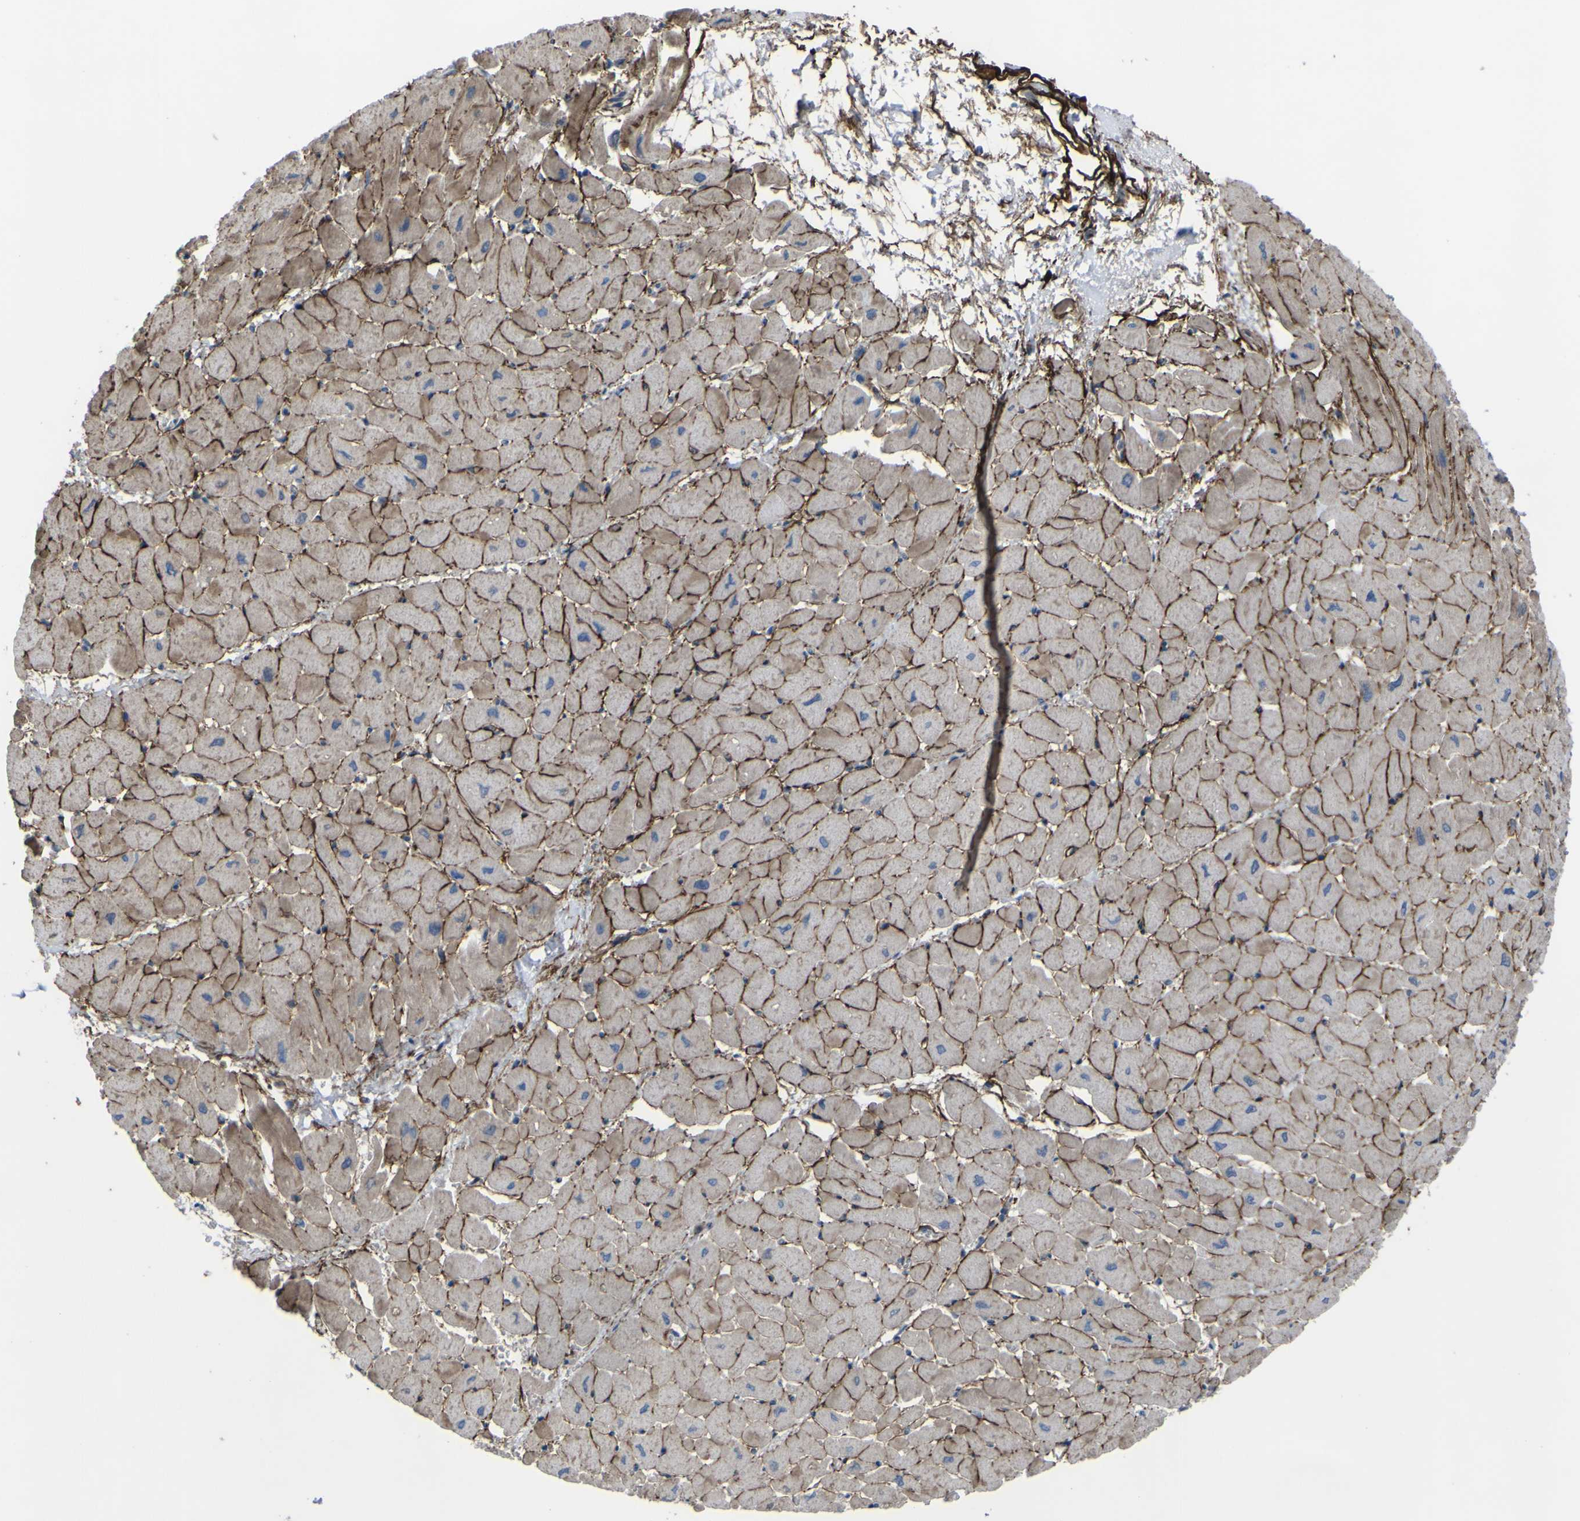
{"staining": {"intensity": "moderate", "quantity": ">75%", "location": "cytoplasmic/membranous"}, "tissue": "heart muscle", "cell_type": "Cardiomyocytes", "image_type": "normal", "snomed": [{"axis": "morphology", "description": "Normal tissue, NOS"}, {"axis": "topography", "description": "Heart"}], "caption": "DAB immunohistochemical staining of unremarkable heart muscle reveals moderate cytoplasmic/membranous protein positivity in approximately >75% of cardiomyocytes.", "gene": "GPLD1", "patient": {"sex": "male", "age": 45}}